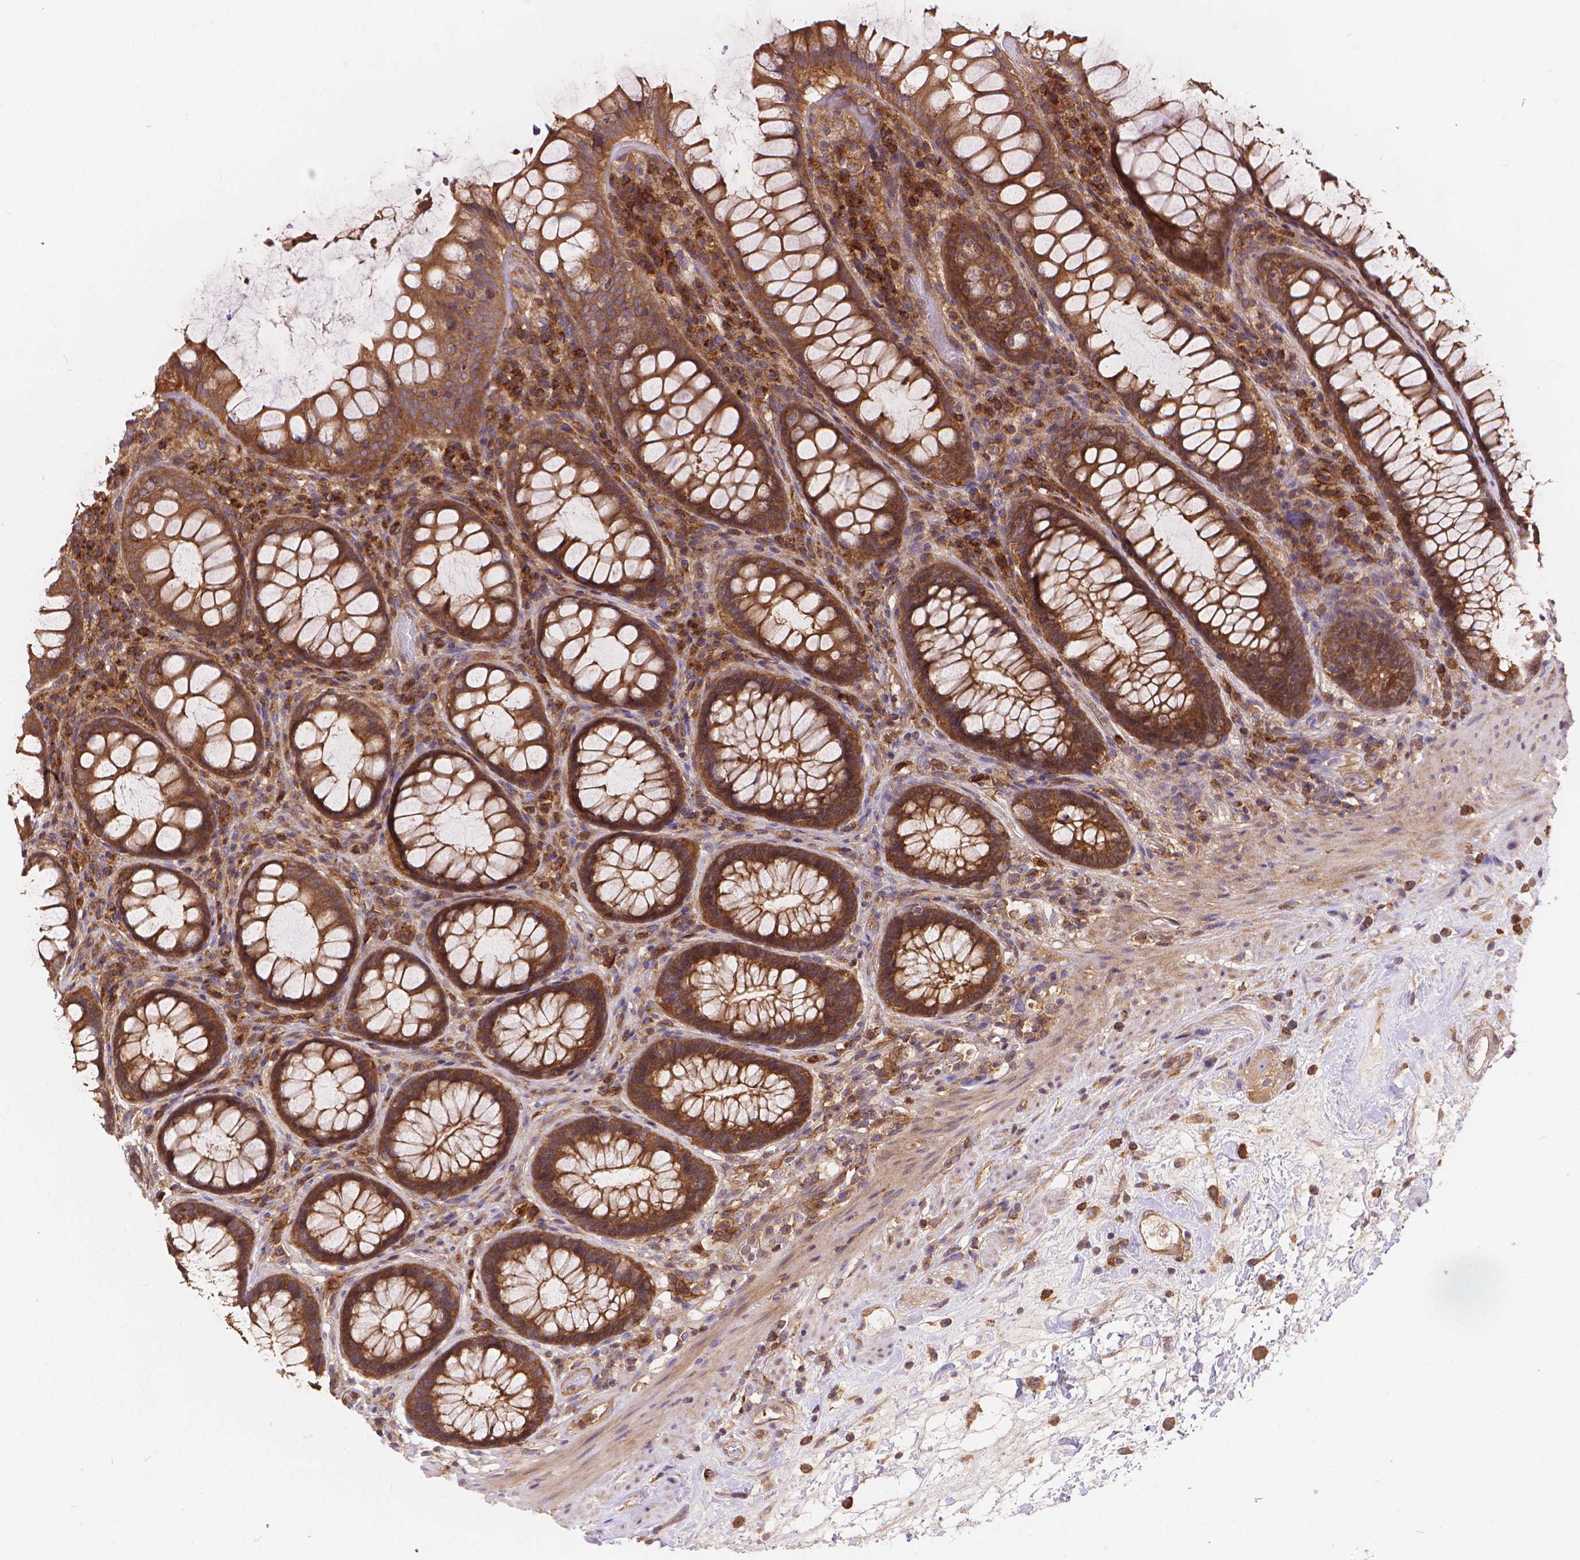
{"staining": {"intensity": "moderate", "quantity": ">75%", "location": "cytoplasmic/membranous"}, "tissue": "rectum", "cell_type": "Glandular cells", "image_type": "normal", "snomed": [{"axis": "morphology", "description": "Normal tissue, NOS"}, {"axis": "topography", "description": "Rectum"}], "caption": "Glandular cells show medium levels of moderate cytoplasmic/membranous positivity in approximately >75% of cells in benign rectum.", "gene": "ARAP1", "patient": {"sex": "male", "age": 72}}